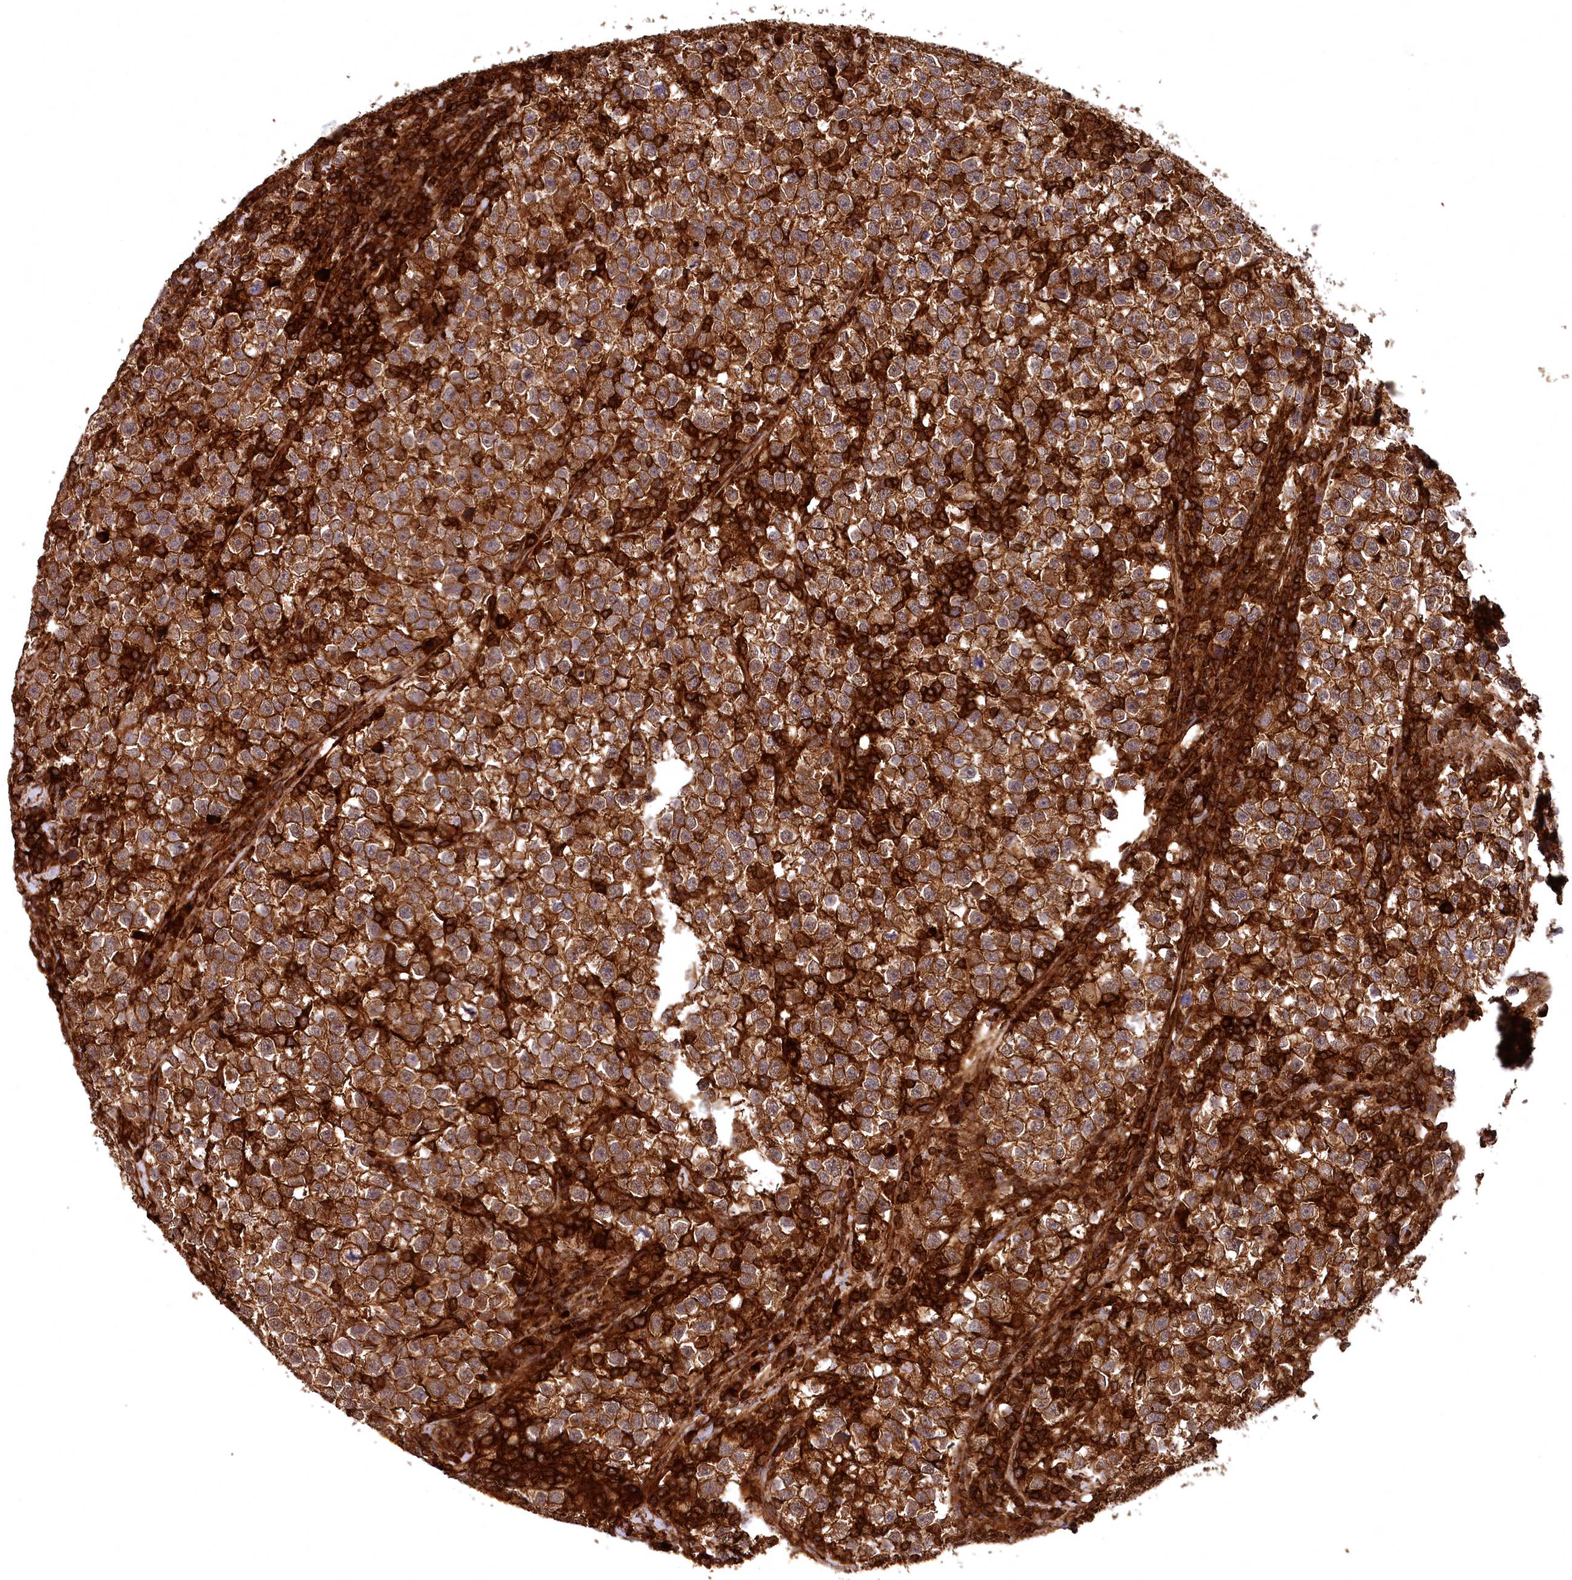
{"staining": {"intensity": "moderate", "quantity": ">75%", "location": "cytoplasmic/membranous"}, "tissue": "testis cancer", "cell_type": "Tumor cells", "image_type": "cancer", "snomed": [{"axis": "morphology", "description": "Normal tissue, NOS"}, {"axis": "morphology", "description": "Seminoma, NOS"}, {"axis": "topography", "description": "Testis"}], "caption": "Immunohistochemistry (IHC) histopathology image of neoplastic tissue: human testis seminoma stained using immunohistochemistry displays medium levels of moderate protein expression localized specifically in the cytoplasmic/membranous of tumor cells, appearing as a cytoplasmic/membranous brown color.", "gene": "STUB1", "patient": {"sex": "male", "age": 43}}